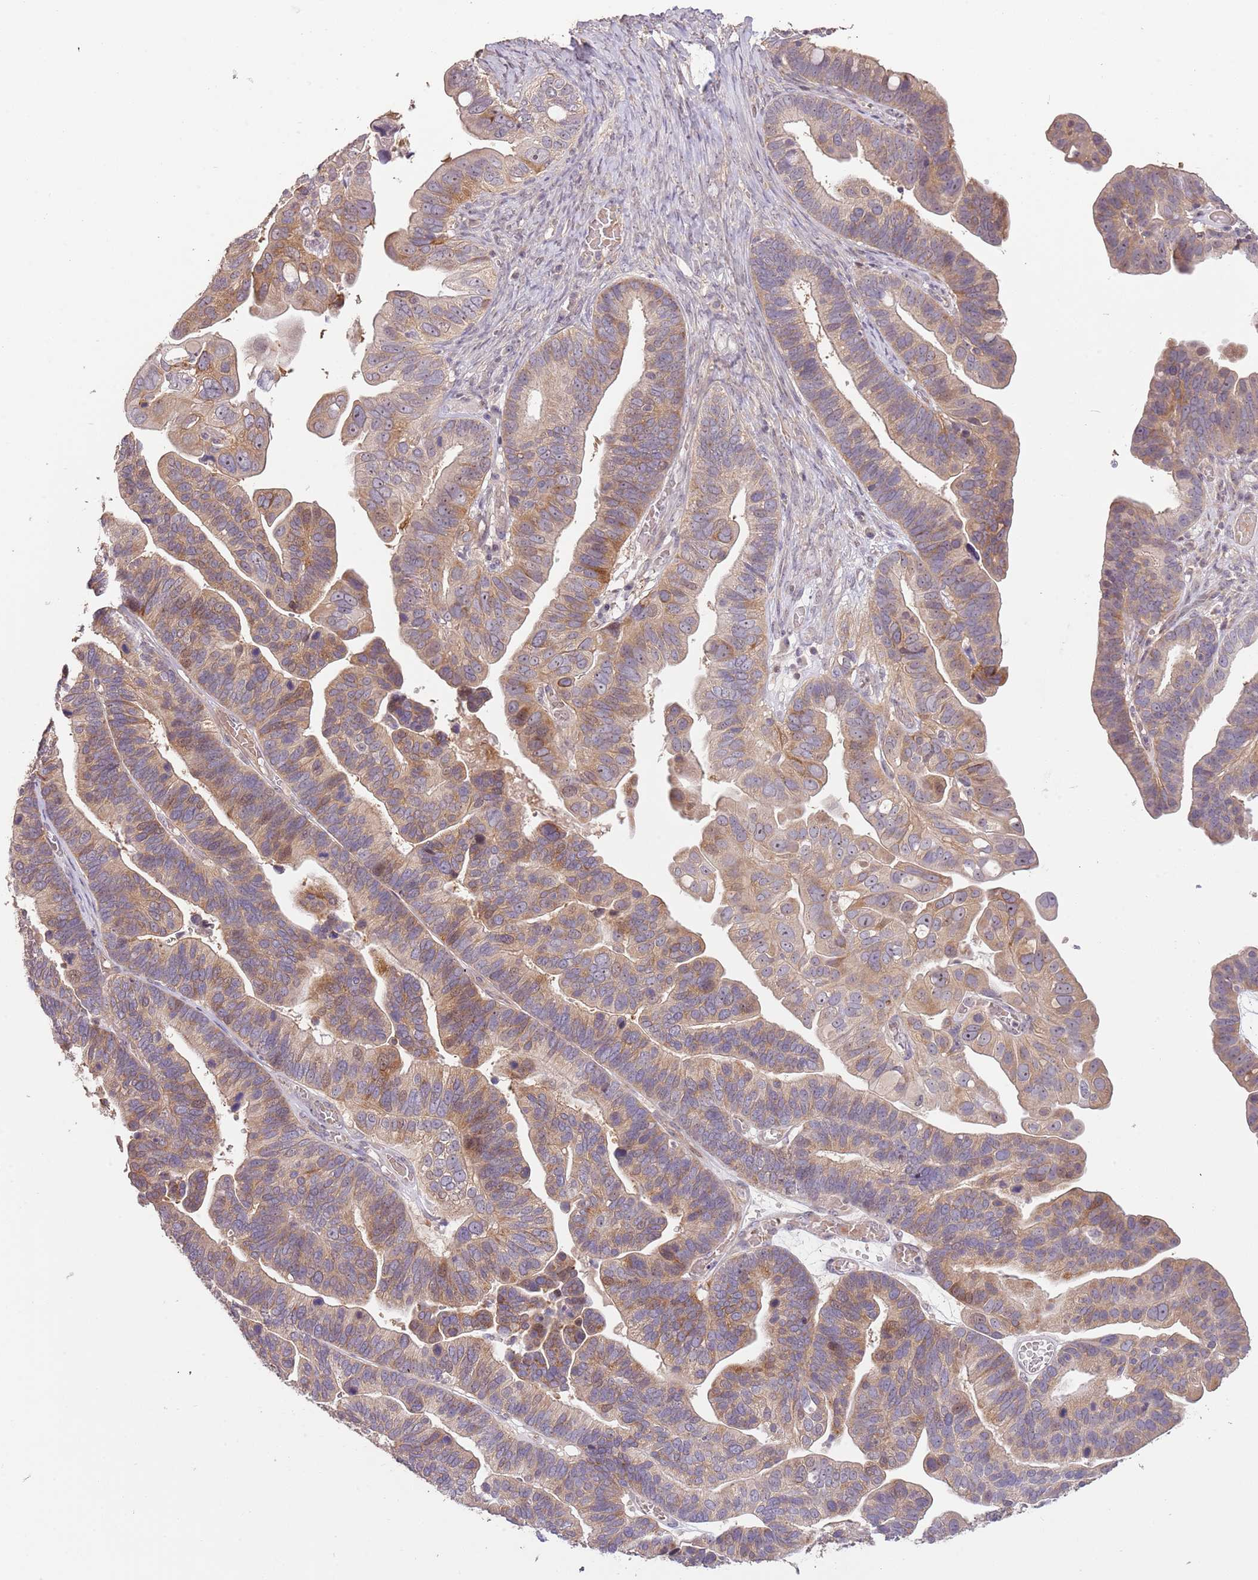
{"staining": {"intensity": "moderate", "quantity": ">75%", "location": "cytoplasmic/membranous"}, "tissue": "ovarian cancer", "cell_type": "Tumor cells", "image_type": "cancer", "snomed": [{"axis": "morphology", "description": "Cystadenocarcinoma, serous, NOS"}, {"axis": "topography", "description": "Ovary"}], "caption": "Approximately >75% of tumor cells in human ovarian cancer (serous cystadenocarcinoma) show moderate cytoplasmic/membranous protein expression as visualized by brown immunohistochemical staining.", "gene": "ADTRP", "patient": {"sex": "female", "age": 56}}